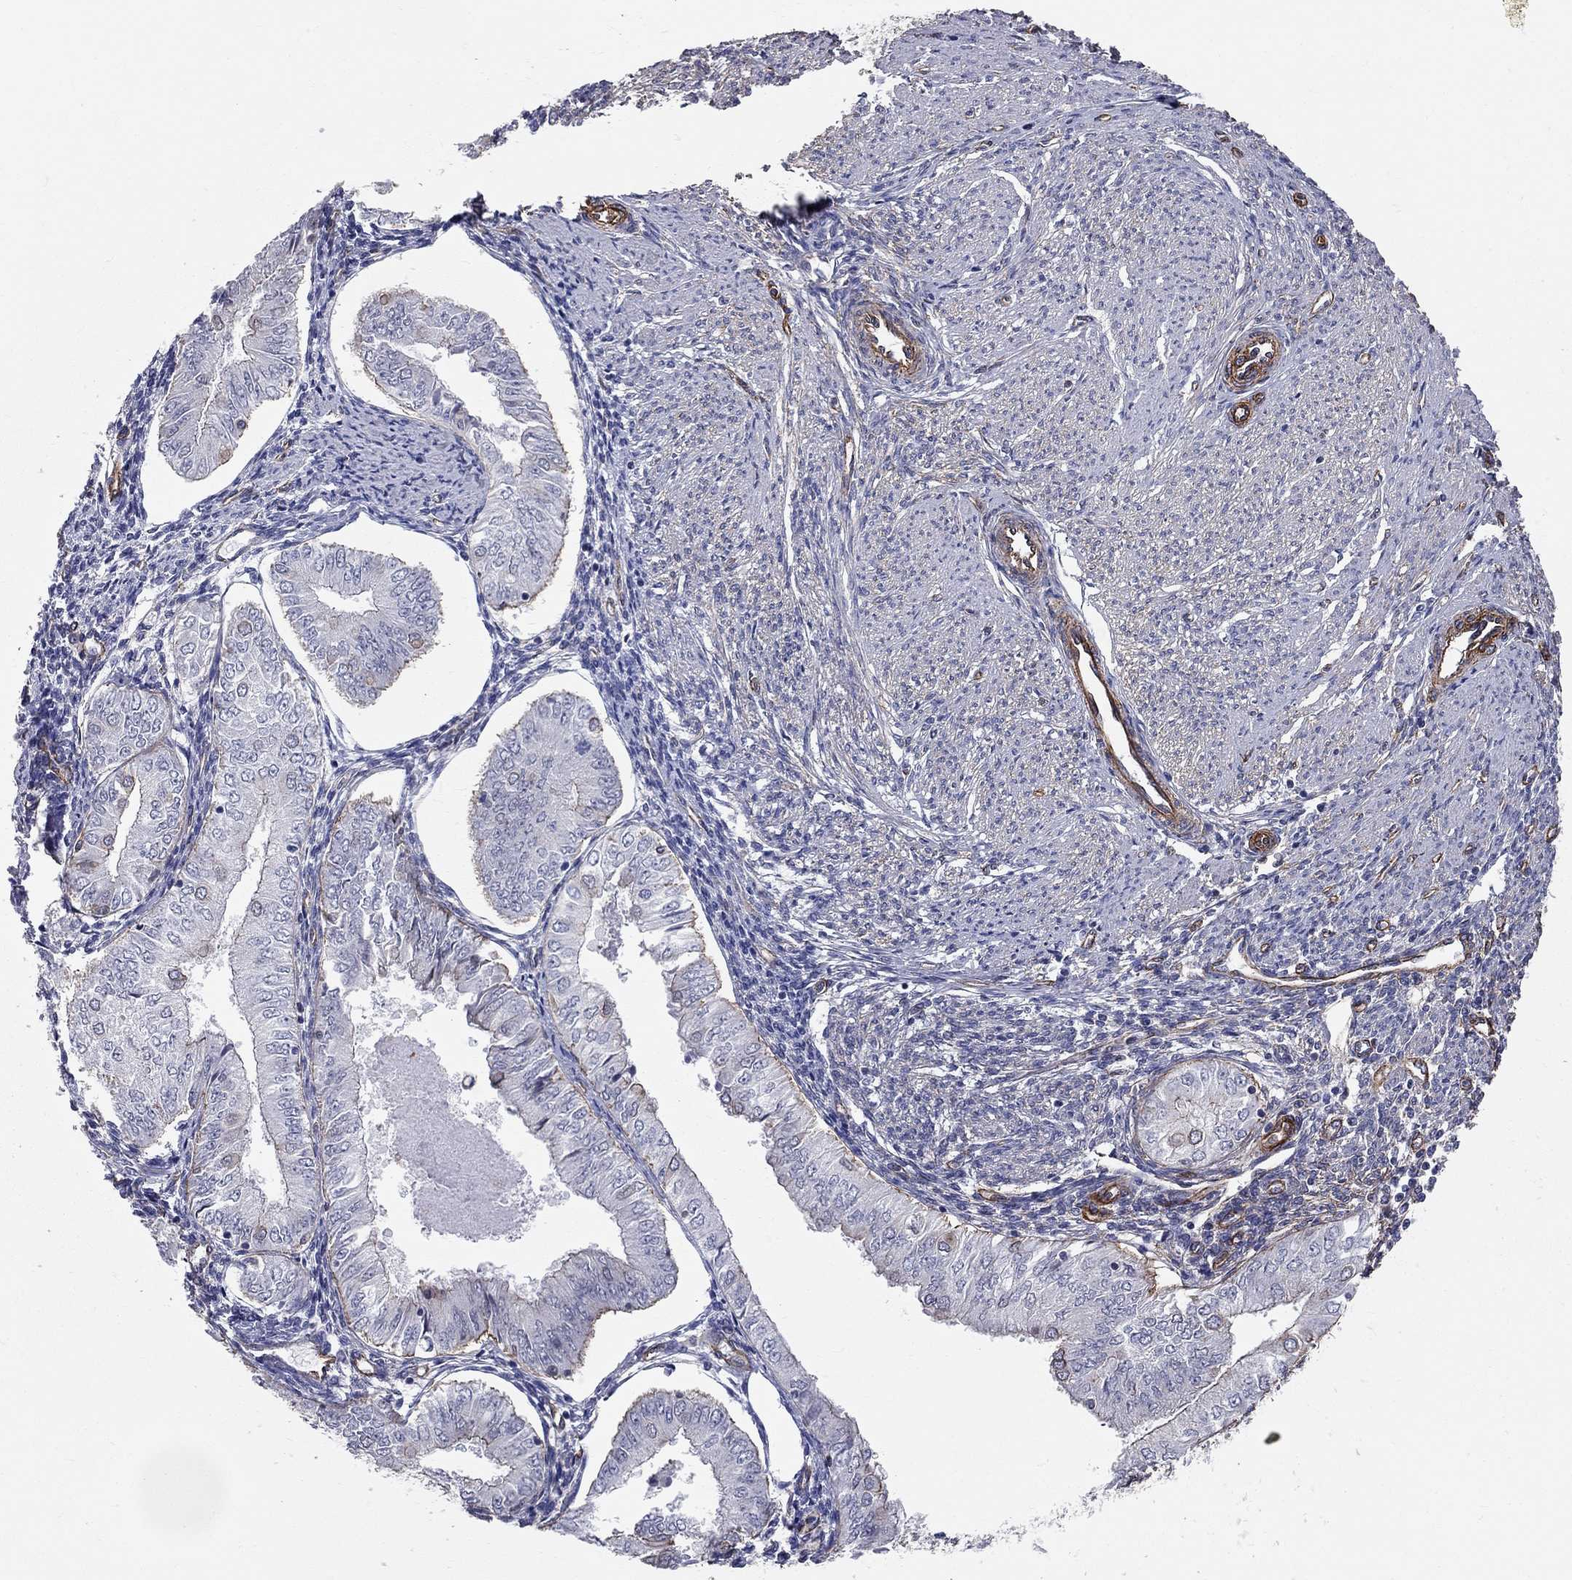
{"staining": {"intensity": "moderate", "quantity": "25%-75%", "location": "cytoplasmic/membranous"}, "tissue": "endometrial cancer", "cell_type": "Tumor cells", "image_type": "cancer", "snomed": [{"axis": "morphology", "description": "Adenocarcinoma, NOS"}, {"axis": "topography", "description": "Endometrium"}], "caption": "The immunohistochemical stain highlights moderate cytoplasmic/membranous expression in tumor cells of endometrial cancer (adenocarcinoma) tissue.", "gene": "BICDL2", "patient": {"sex": "female", "age": 53}}